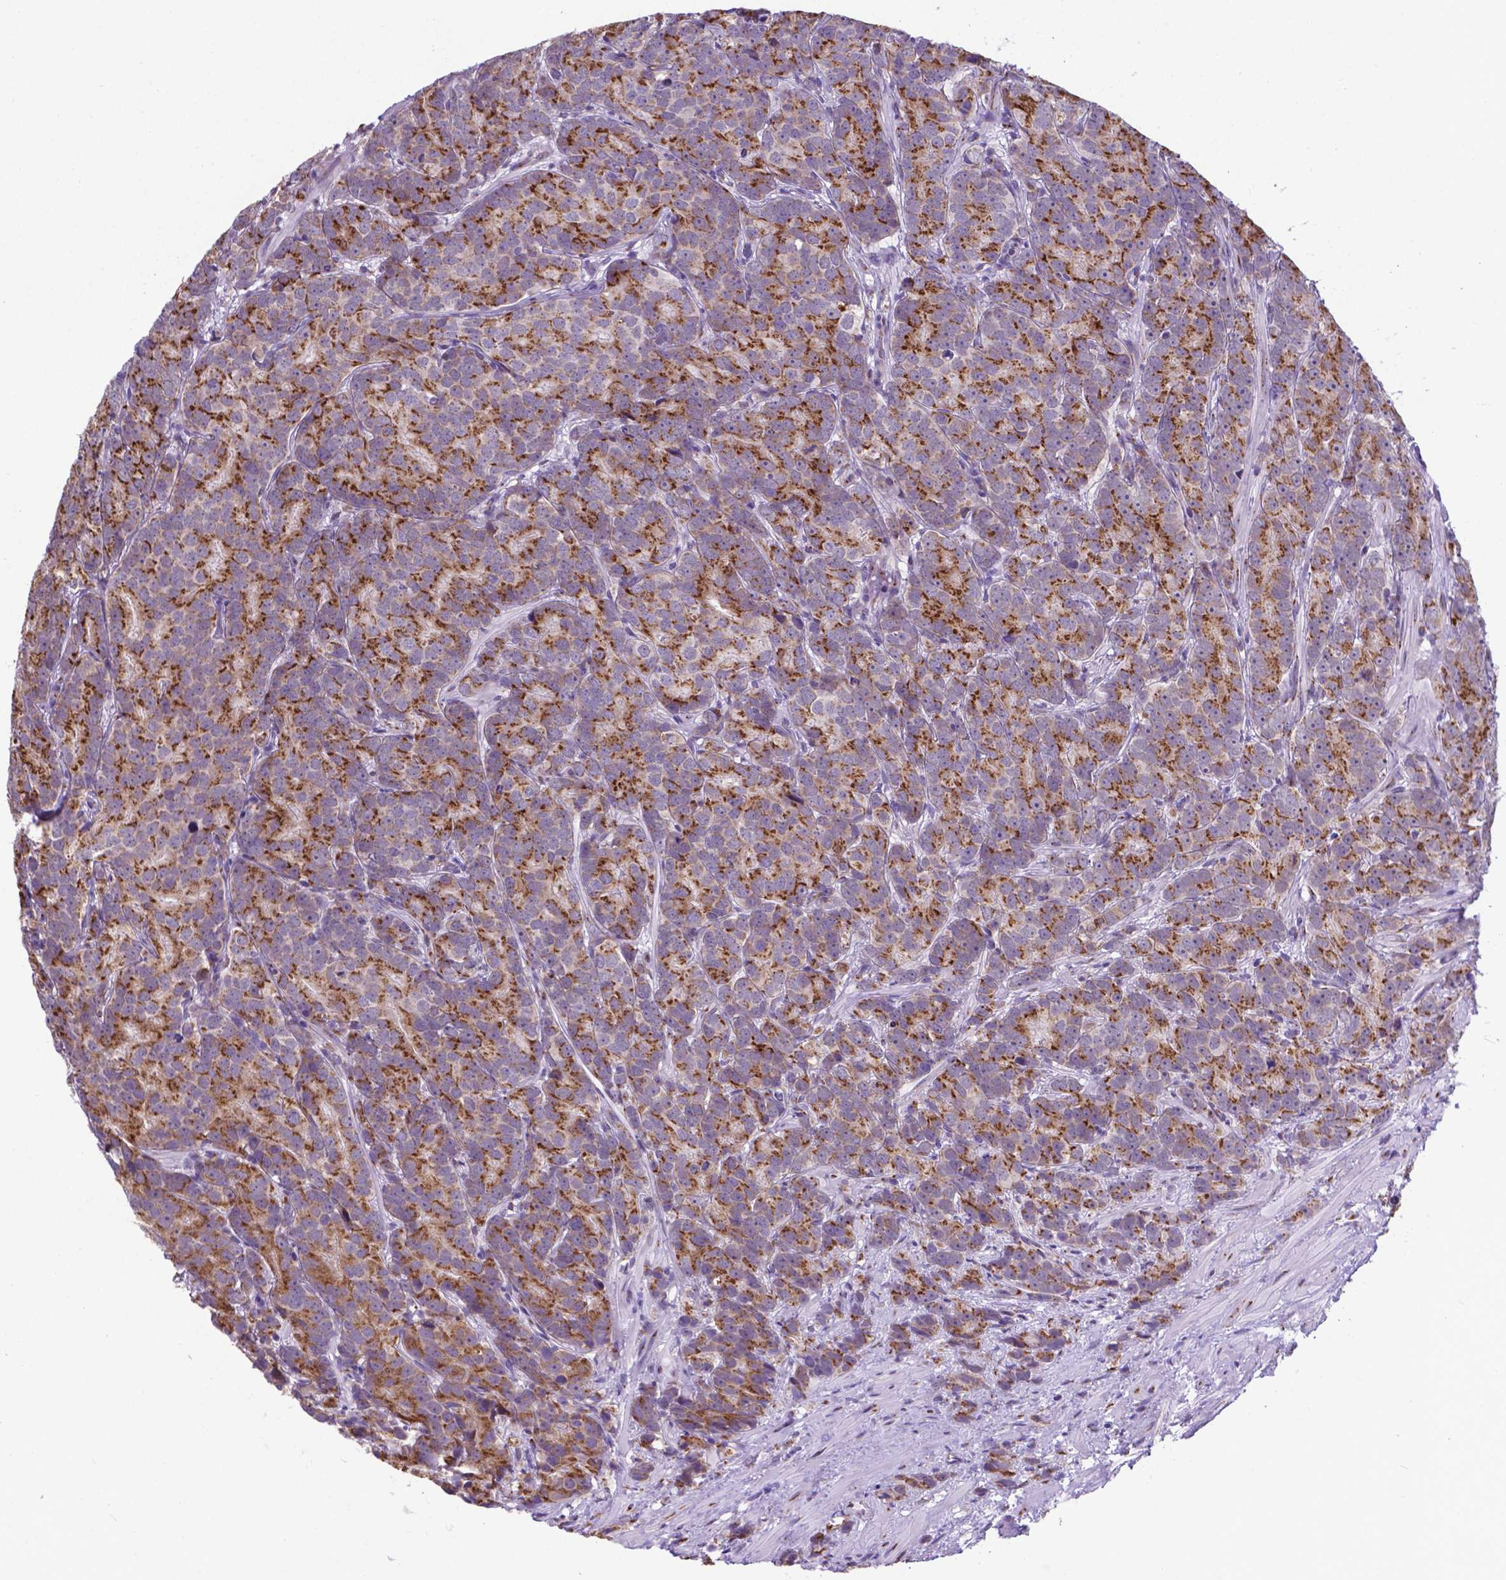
{"staining": {"intensity": "moderate", "quantity": ">75%", "location": "cytoplasmic/membranous"}, "tissue": "prostate cancer", "cell_type": "Tumor cells", "image_type": "cancer", "snomed": [{"axis": "morphology", "description": "Adenocarcinoma, High grade"}, {"axis": "topography", "description": "Prostate"}], "caption": "IHC image of human high-grade adenocarcinoma (prostate) stained for a protein (brown), which reveals medium levels of moderate cytoplasmic/membranous staining in approximately >75% of tumor cells.", "gene": "MRPL10", "patient": {"sex": "male", "age": 90}}